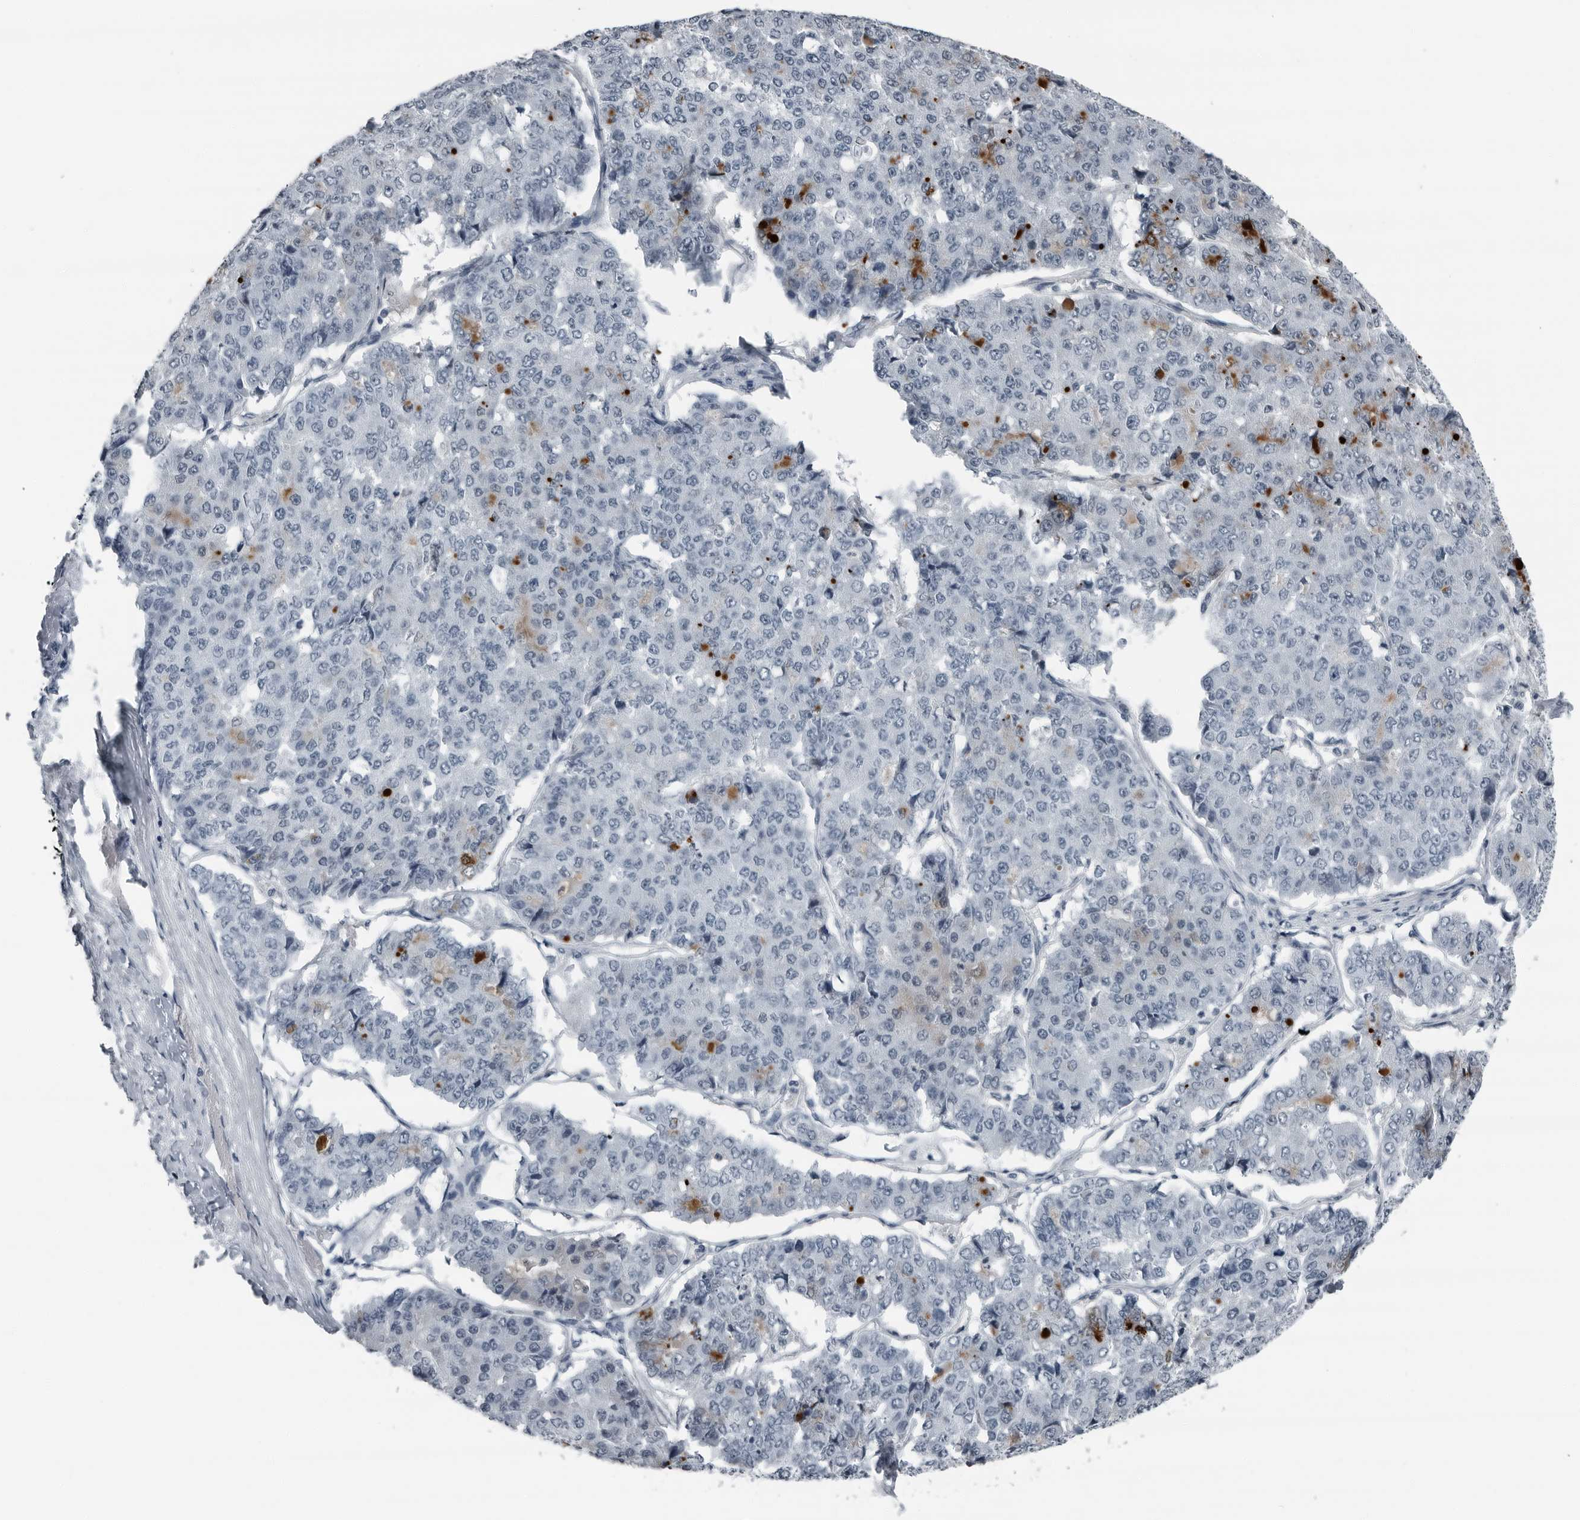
{"staining": {"intensity": "negative", "quantity": "none", "location": "none"}, "tissue": "pancreatic cancer", "cell_type": "Tumor cells", "image_type": "cancer", "snomed": [{"axis": "morphology", "description": "Adenocarcinoma, NOS"}, {"axis": "topography", "description": "Pancreas"}], "caption": "Human adenocarcinoma (pancreatic) stained for a protein using immunohistochemistry demonstrates no expression in tumor cells.", "gene": "PRSS1", "patient": {"sex": "male", "age": 50}}